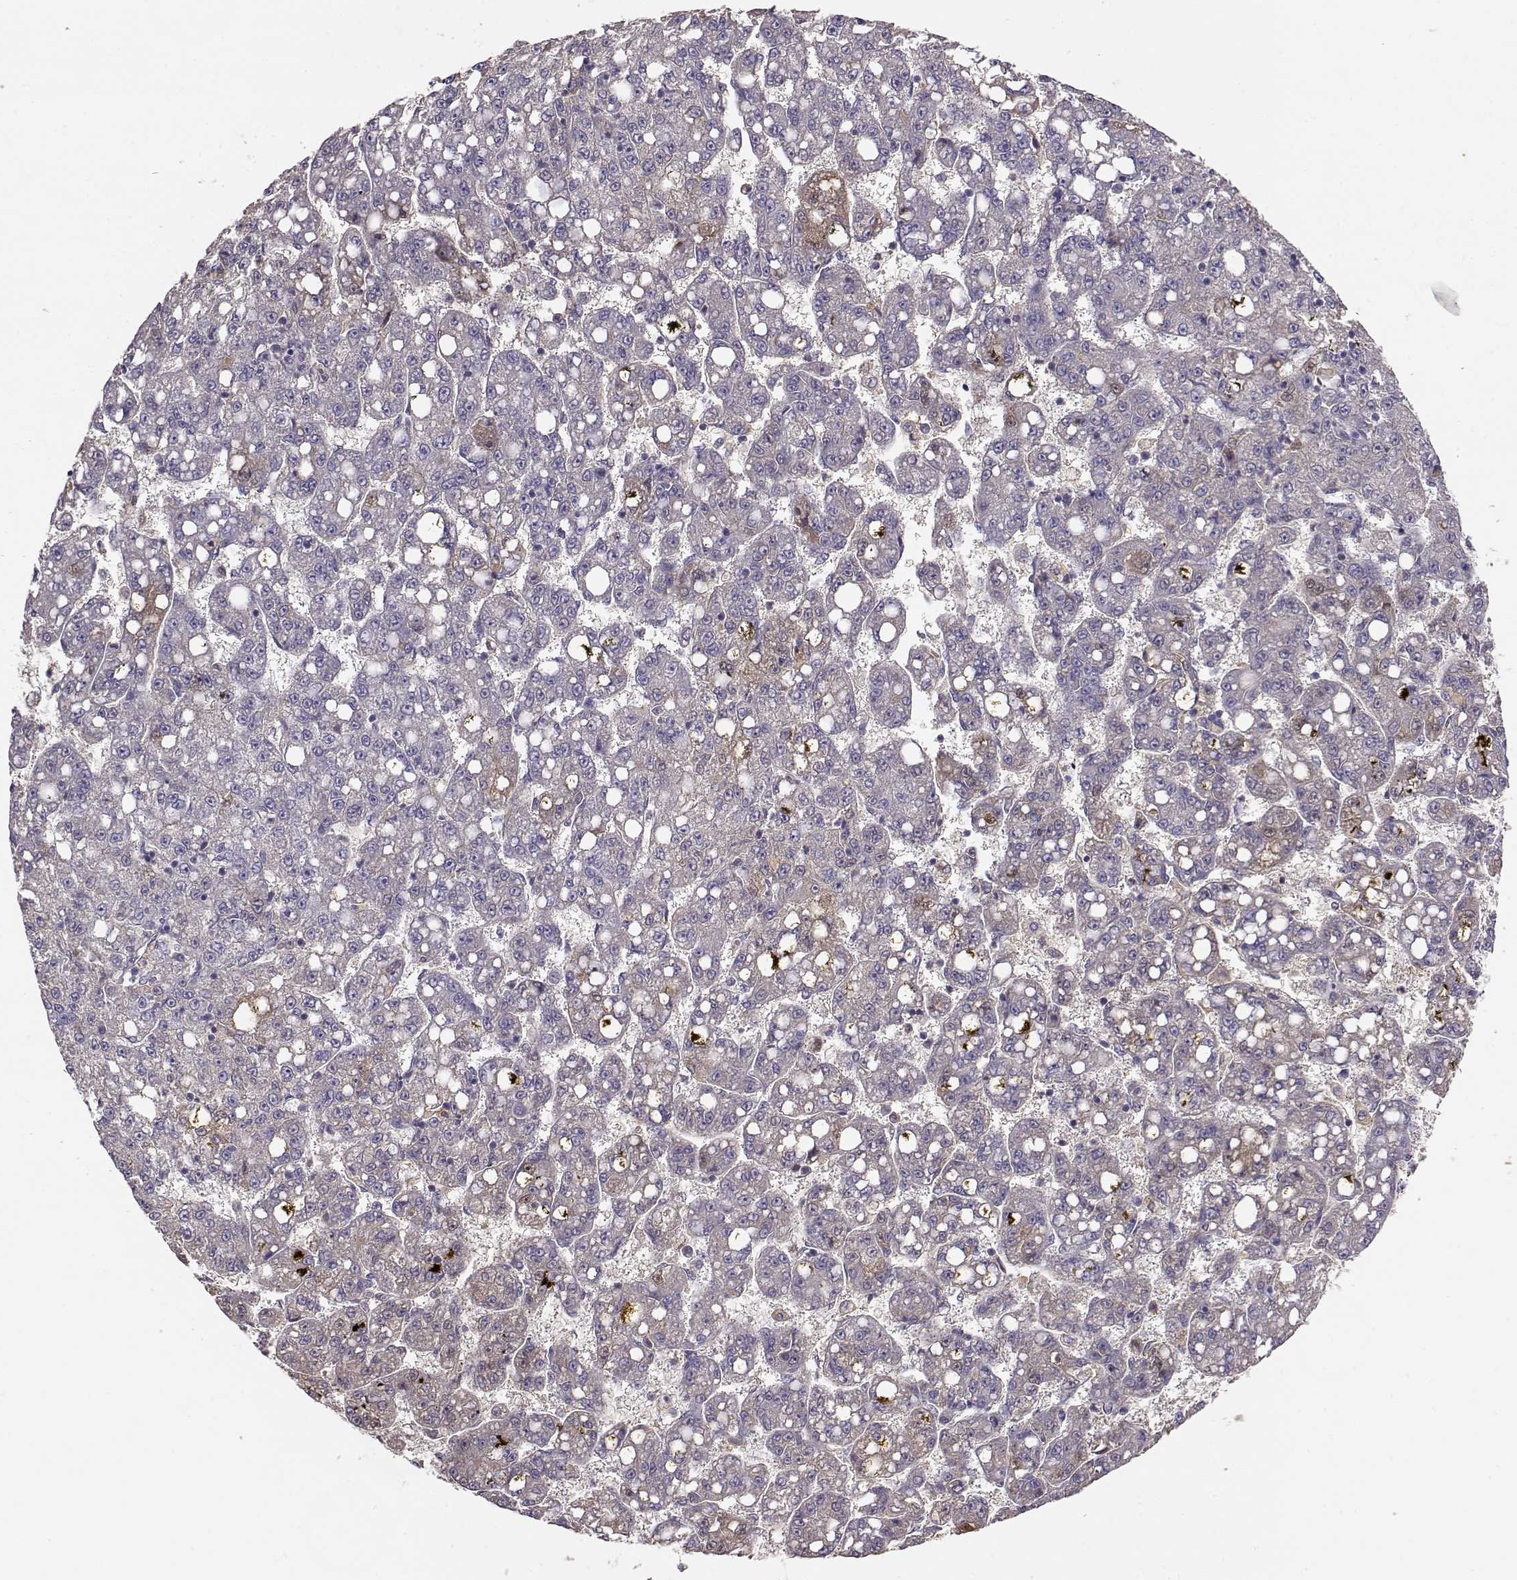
{"staining": {"intensity": "negative", "quantity": "none", "location": "none"}, "tissue": "liver cancer", "cell_type": "Tumor cells", "image_type": "cancer", "snomed": [{"axis": "morphology", "description": "Carcinoma, Hepatocellular, NOS"}, {"axis": "topography", "description": "Liver"}], "caption": "IHC image of neoplastic tissue: liver hepatocellular carcinoma stained with DAB demonstrates no significant protein positivity in tumor cells. Nuclei are stained in blue.", "gene": "TACR1", "patient": {"sex": "female", "age": 65}}